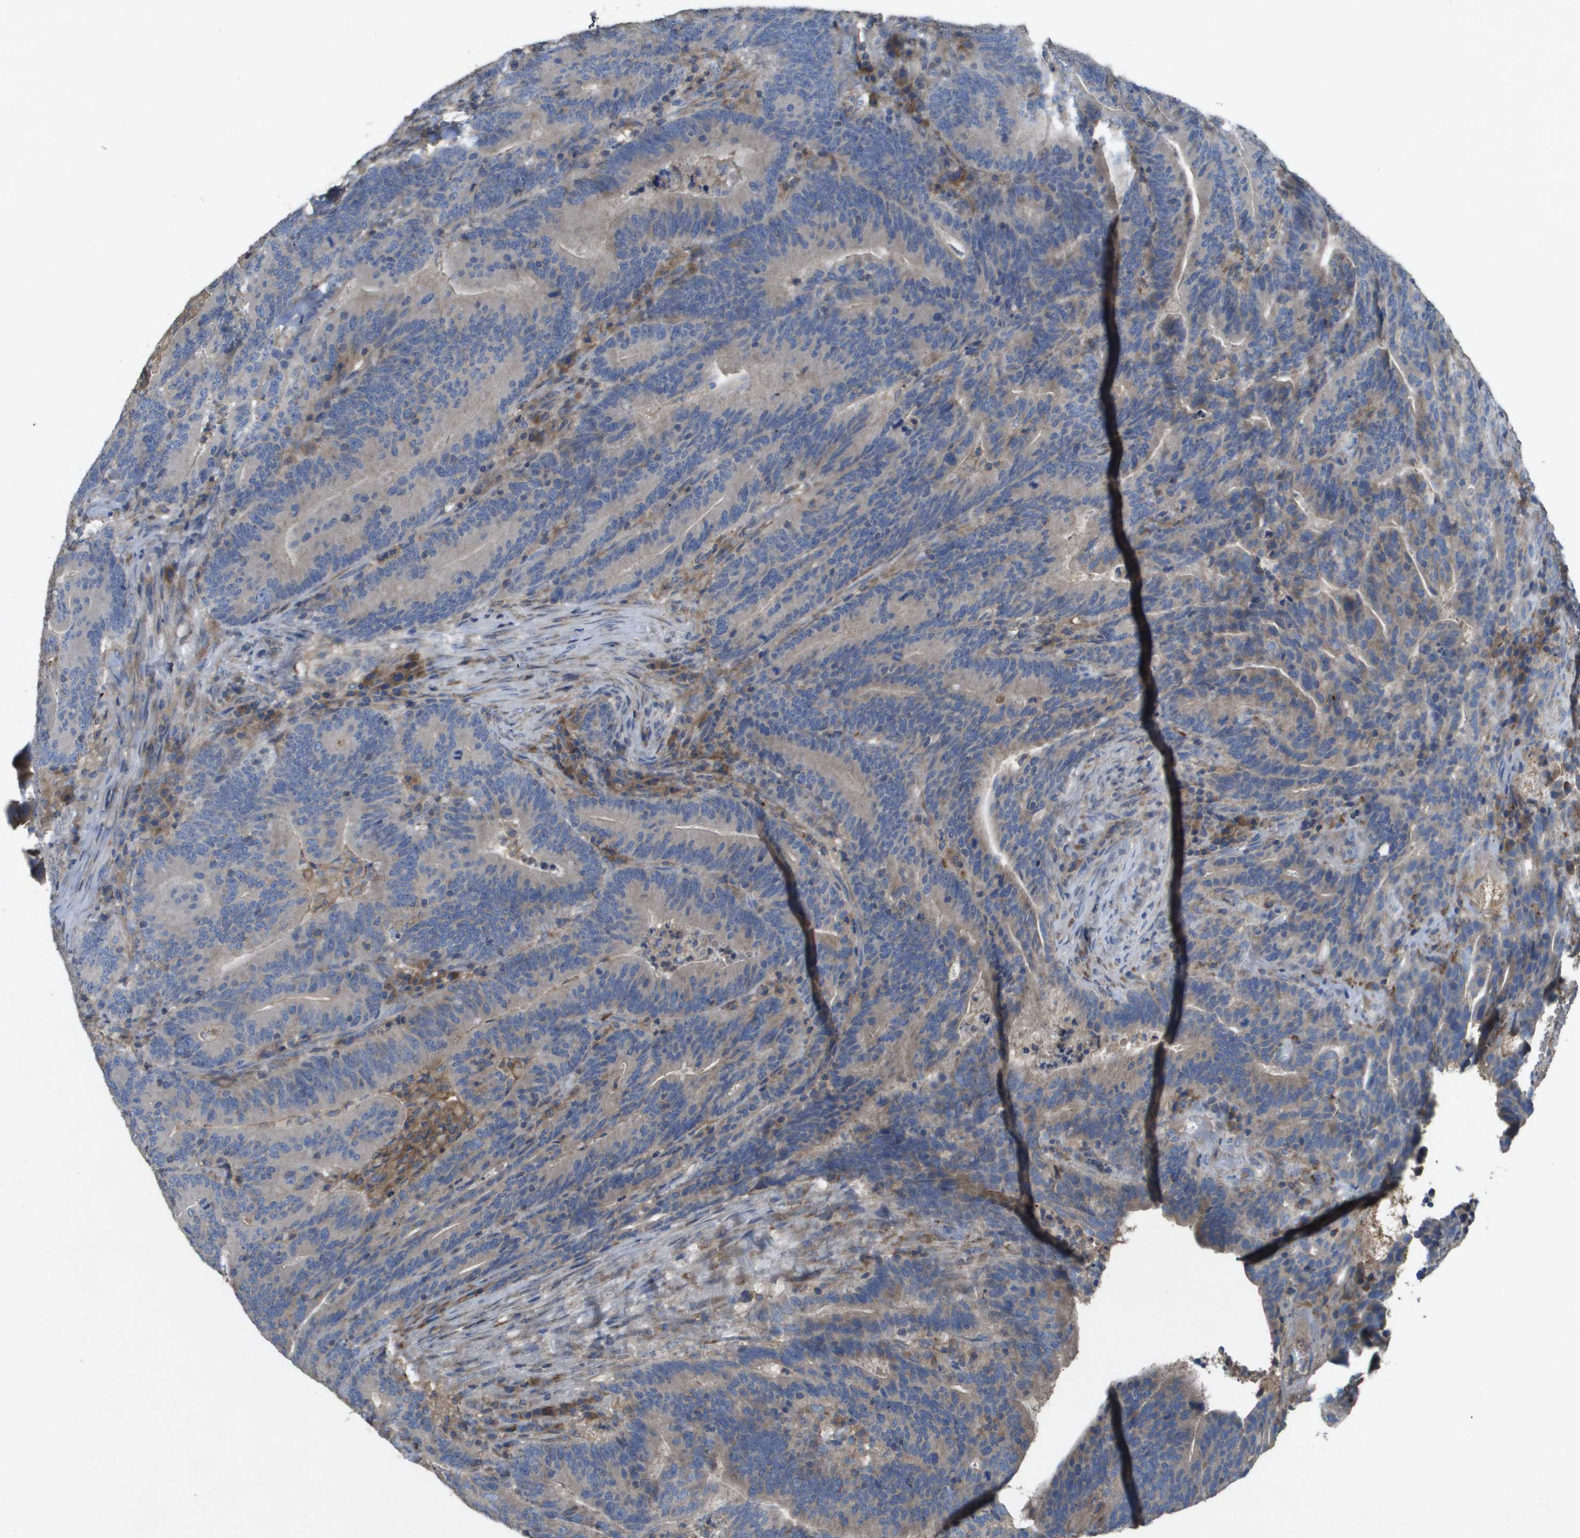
{"staining": {"intensity": "weak", "quantity": "<25%", "location": "cytoplasmic/membranous"}, "tissue": "colorectal cancer", "cell_type": "Tumor cells", "image_type": "cancer", "snomed": [{"axis": "morphology", "description": "Normal tissue, NOS"}, {"axis": "morphology", "description": "Adenocarcinoma, NOS"}, {"axis": "topography", "description": "Colon"}], "caption": "Adenocarcinoma (colorectal) was stained to show a protein in brown. There is no significant staining in tumor cells.", "gene": "CLCA4", "patient": {"sex": "female", "age": 66}}